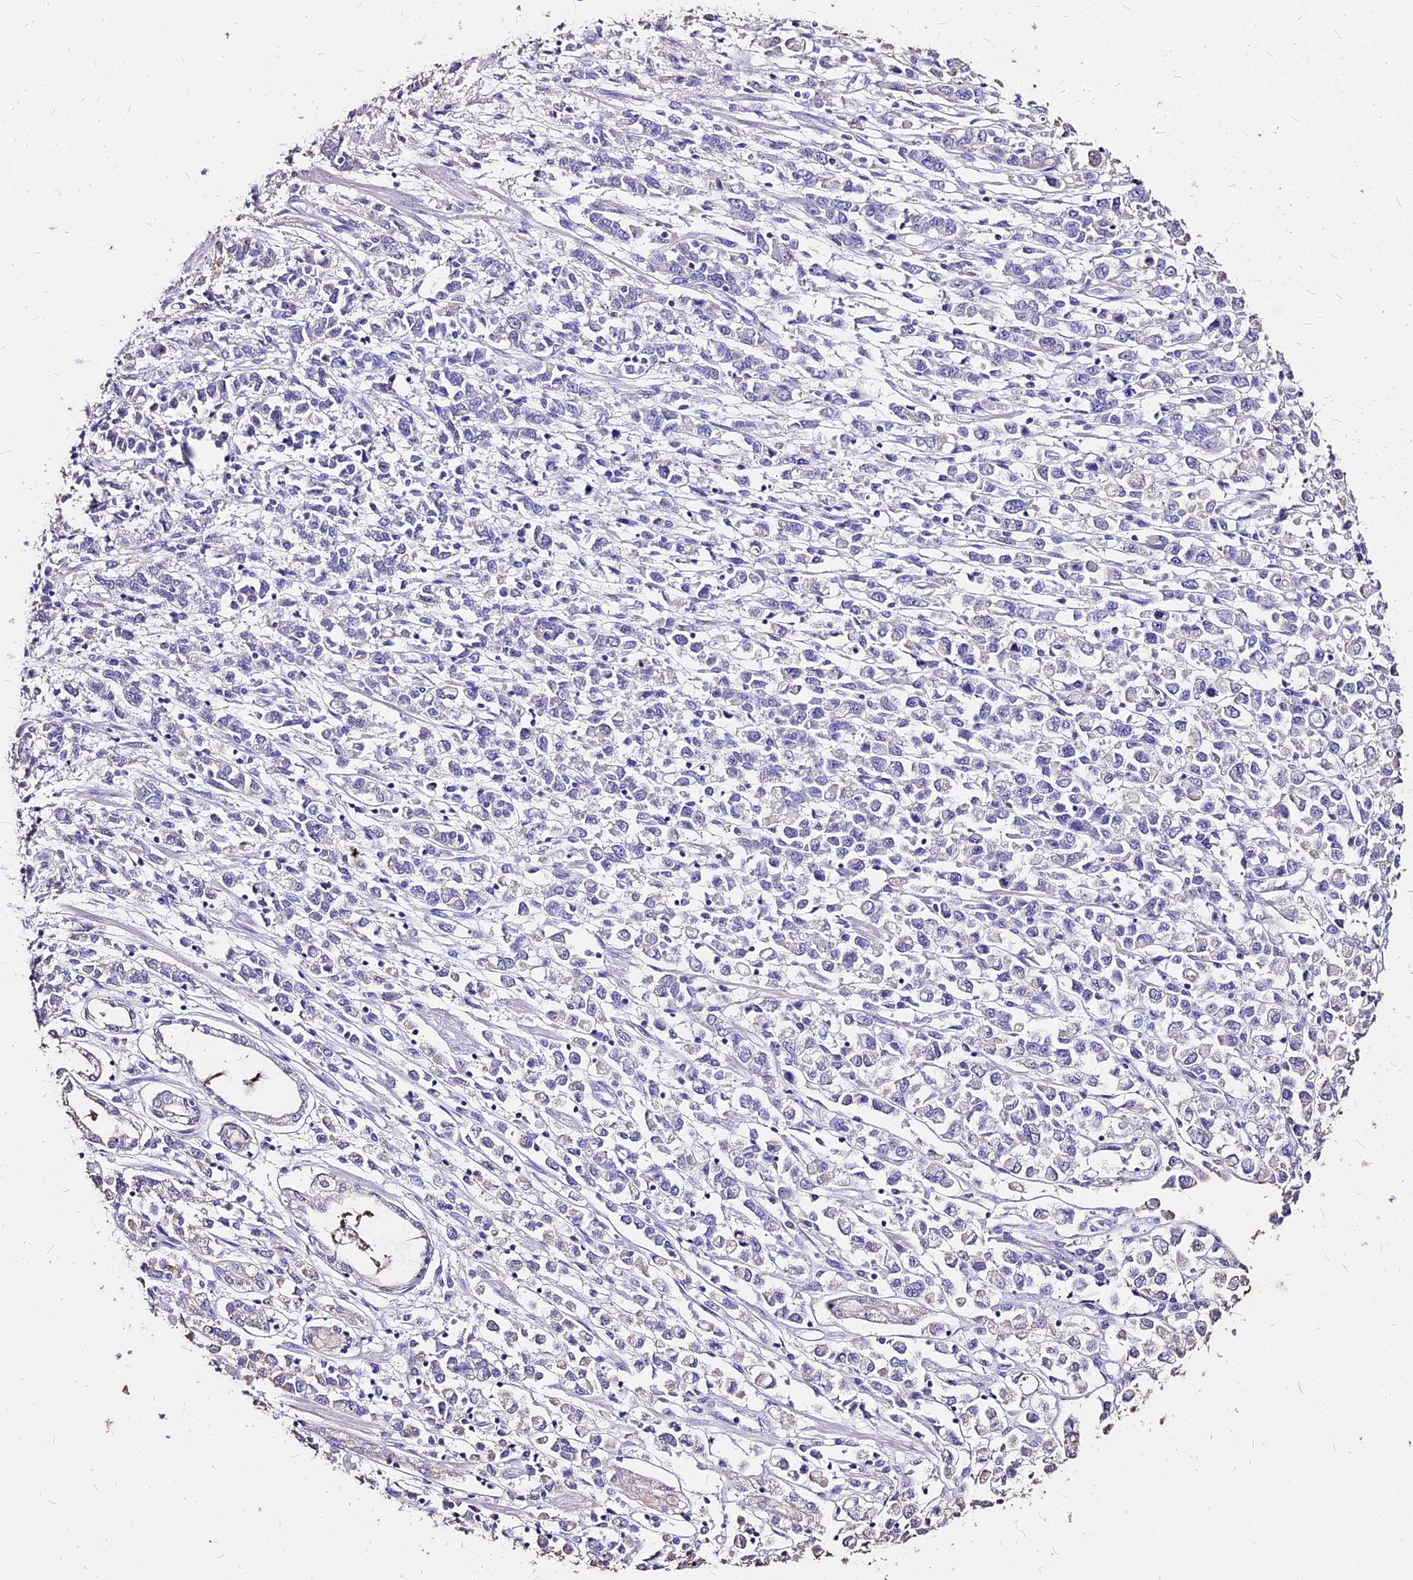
{"staining": {"intensity": "negative", "quantity": "none", "location": "none"}, "tissue": "stomach cancer", "cell_type": "Tumor cells", "image_type": "cancer", "snomed": [{"axis": "morphology", "description": "Adenocarcinoma, NOS"}, {"axis": "topography", "description": "Stomach"}], "caption": "This photomicrograph is of stomach cancer (adenocarcinoma) stained with immunohistochemistry to label a protein in brown with the nuclei are counter-stained blue. There is no expression in tumor cells.", "gene": "NME5", "patient": {"sex": "female", "age": 76}}